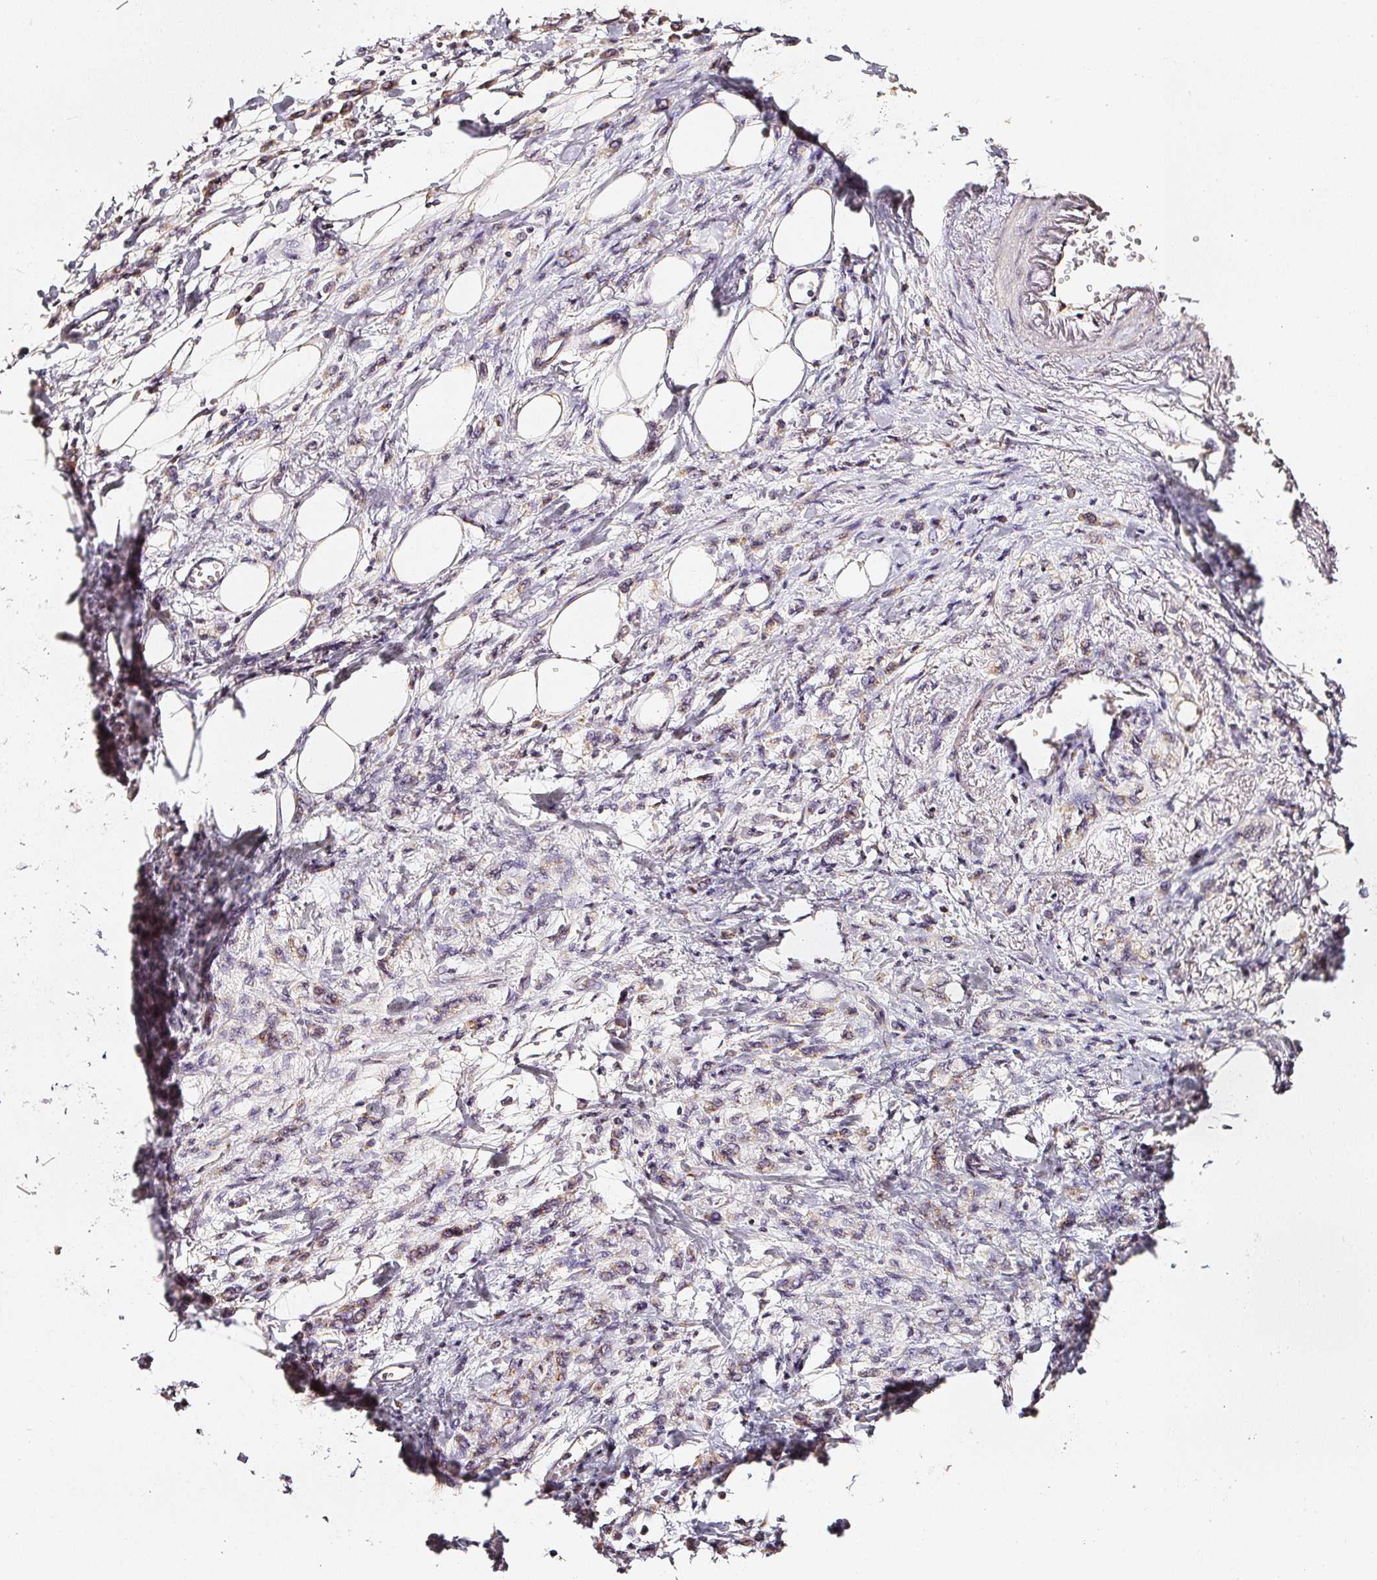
{"staining": {"intensity": "weak", "quantity": "25%-75%", "location": "cytoplasmic/membranous"}, "tissue": "stomach cancer", "cell_type": "Tumor cells", "image_type": "cancer", "snomed": [{"axis": "morphology", "description": "Adenocarcinoma, NOS"}, {"axis": "topography", "description": "Stomach"}], "caption": "There is low levels of weak cytoplasmic/membranous positivity in tumor cells of stomach cancer, as demonstrated by immunohistochemical staining (brown color).", "gene": "NTRK1", "patient": {"sex": "male", "age": 77}}